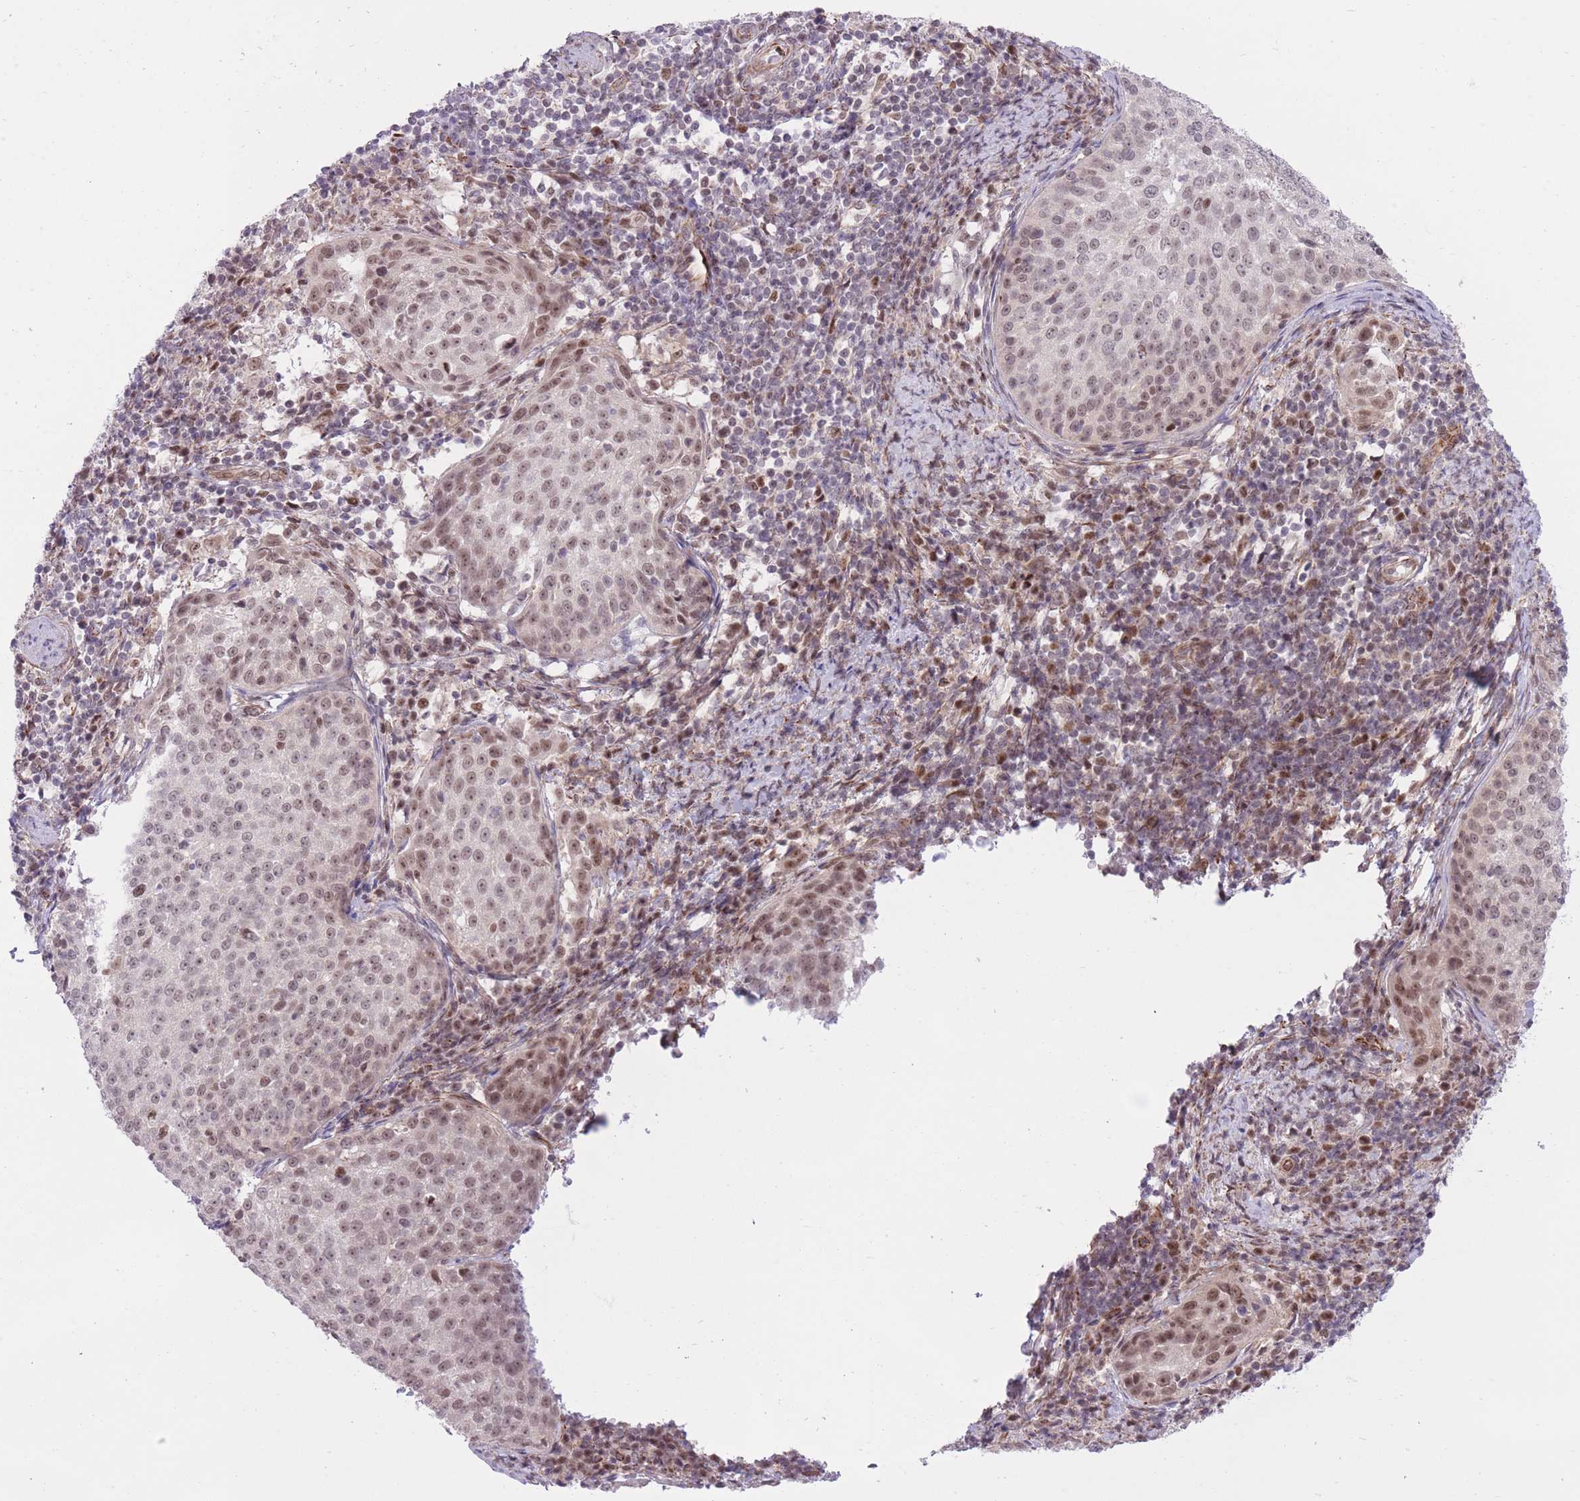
{"staining": {"intensity": "weak", "quantity": ">75%", "location": "nuclear"}, "tissue": "cervical cancer", "cell_type": "Tumor cells", "image_type": "cancer", "snomed": [{"axis": "morphology", "description": "Squamous cell carcinoma, NOS"}, {"axis": "topography", "description": "Cervix"}], "caption": "A low amount of weak nuclear expression is appreciated in approximately >75% of tumor cells in cervical cancer tissue.", "gene": "ELL", "patient": {"sex": "female", "age": 57}}